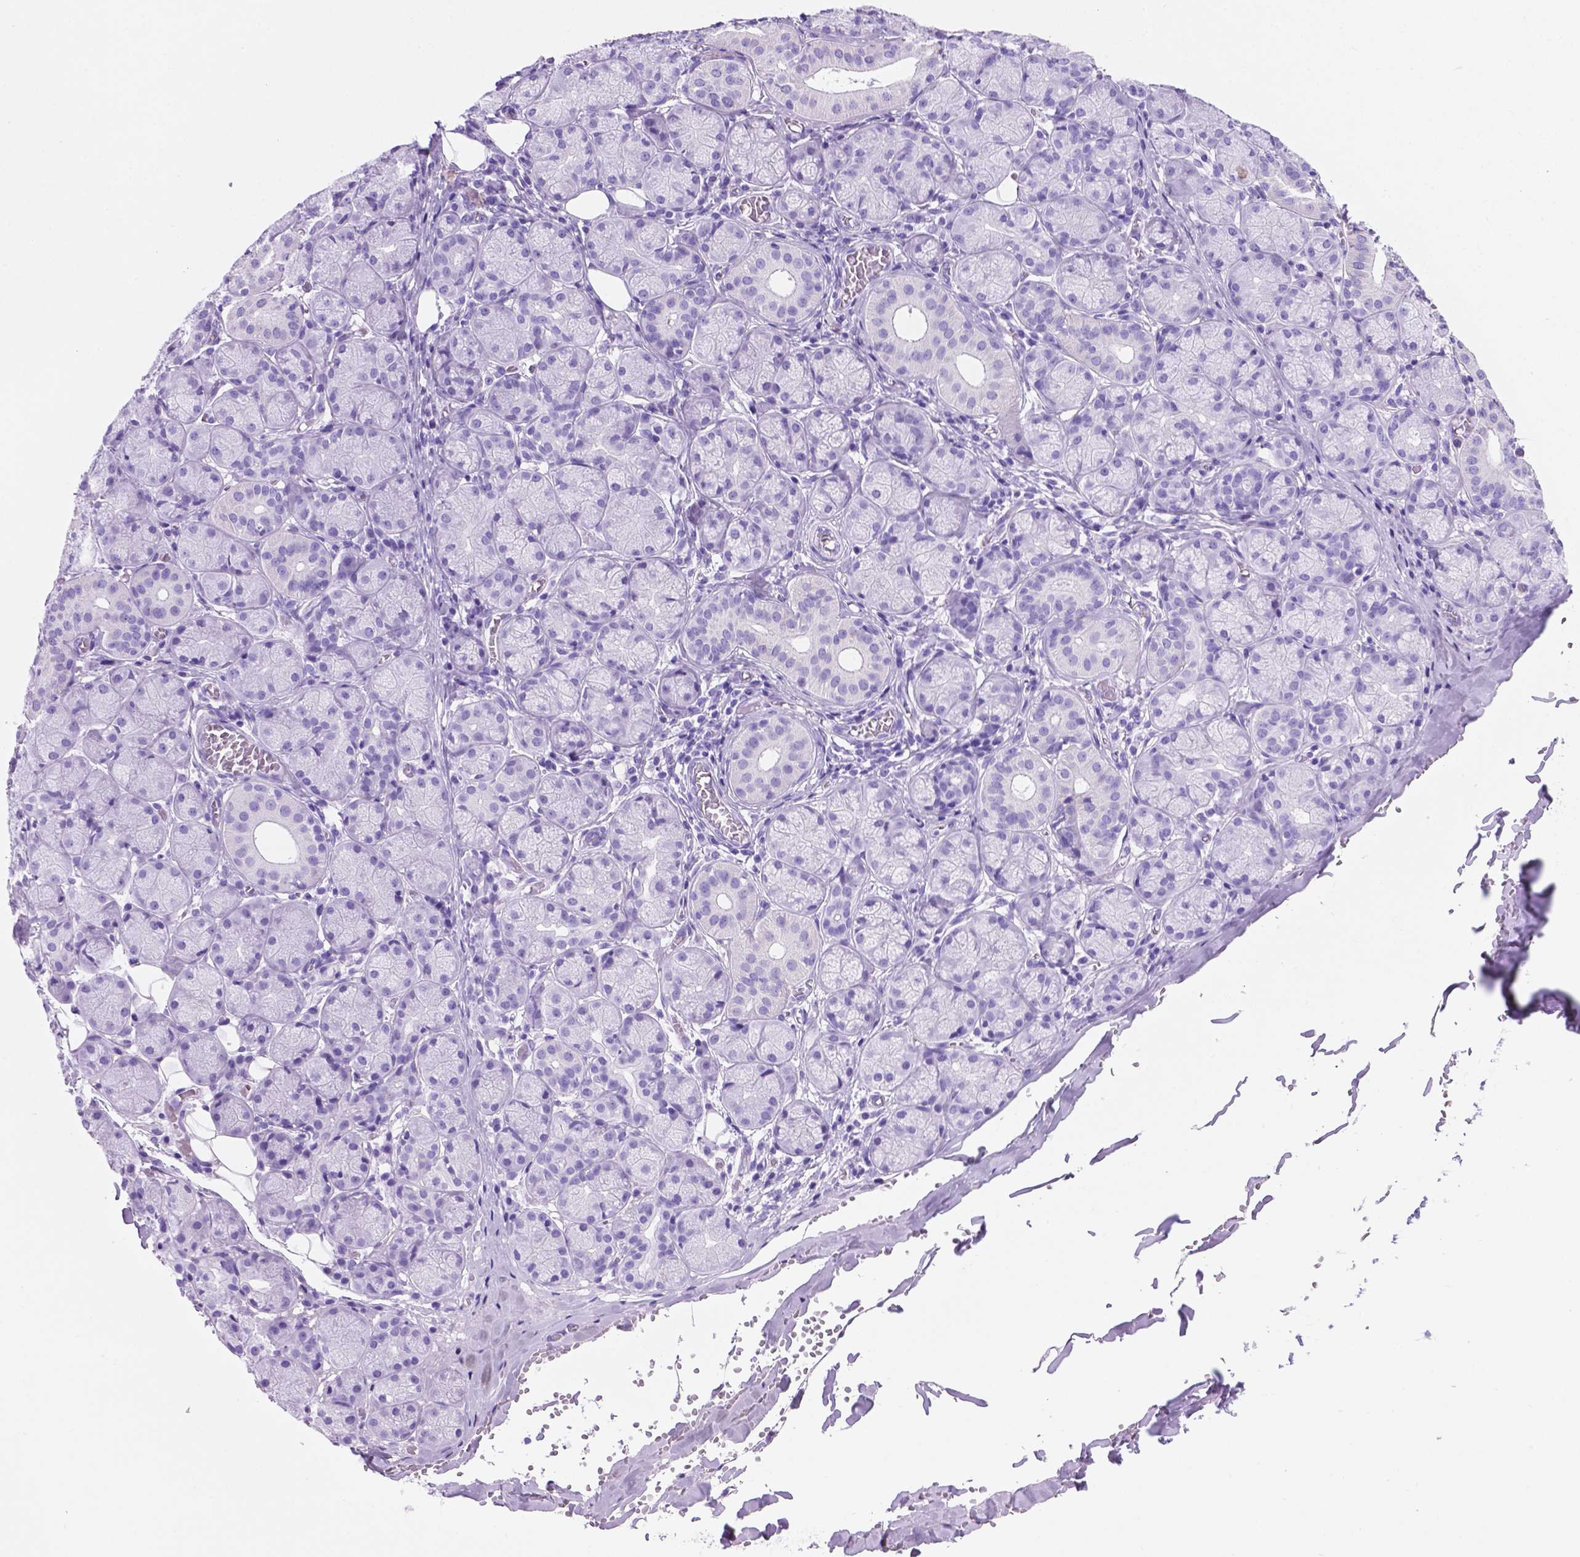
{"staining": {"intensity": "negative", "quantity": "none", "location": "none"}, "tissue": "salivary gland", "cell_type": "Glandular cells", "image_type": "normal", "snomed": [{"axis": "morphology", "description": "Normal tissue, NOS"}, {"axis": "topography", "description": "Salivary gland"}, {"axis": "topography", "description": "Peripheral nerve tissue"}], "caption": "DAB immunohistochemical staining of normal human salivary gland shows no significant staining in glandular cells.", "gene": "C17orf107", "patient": {"sex": "female", "age": 24}}